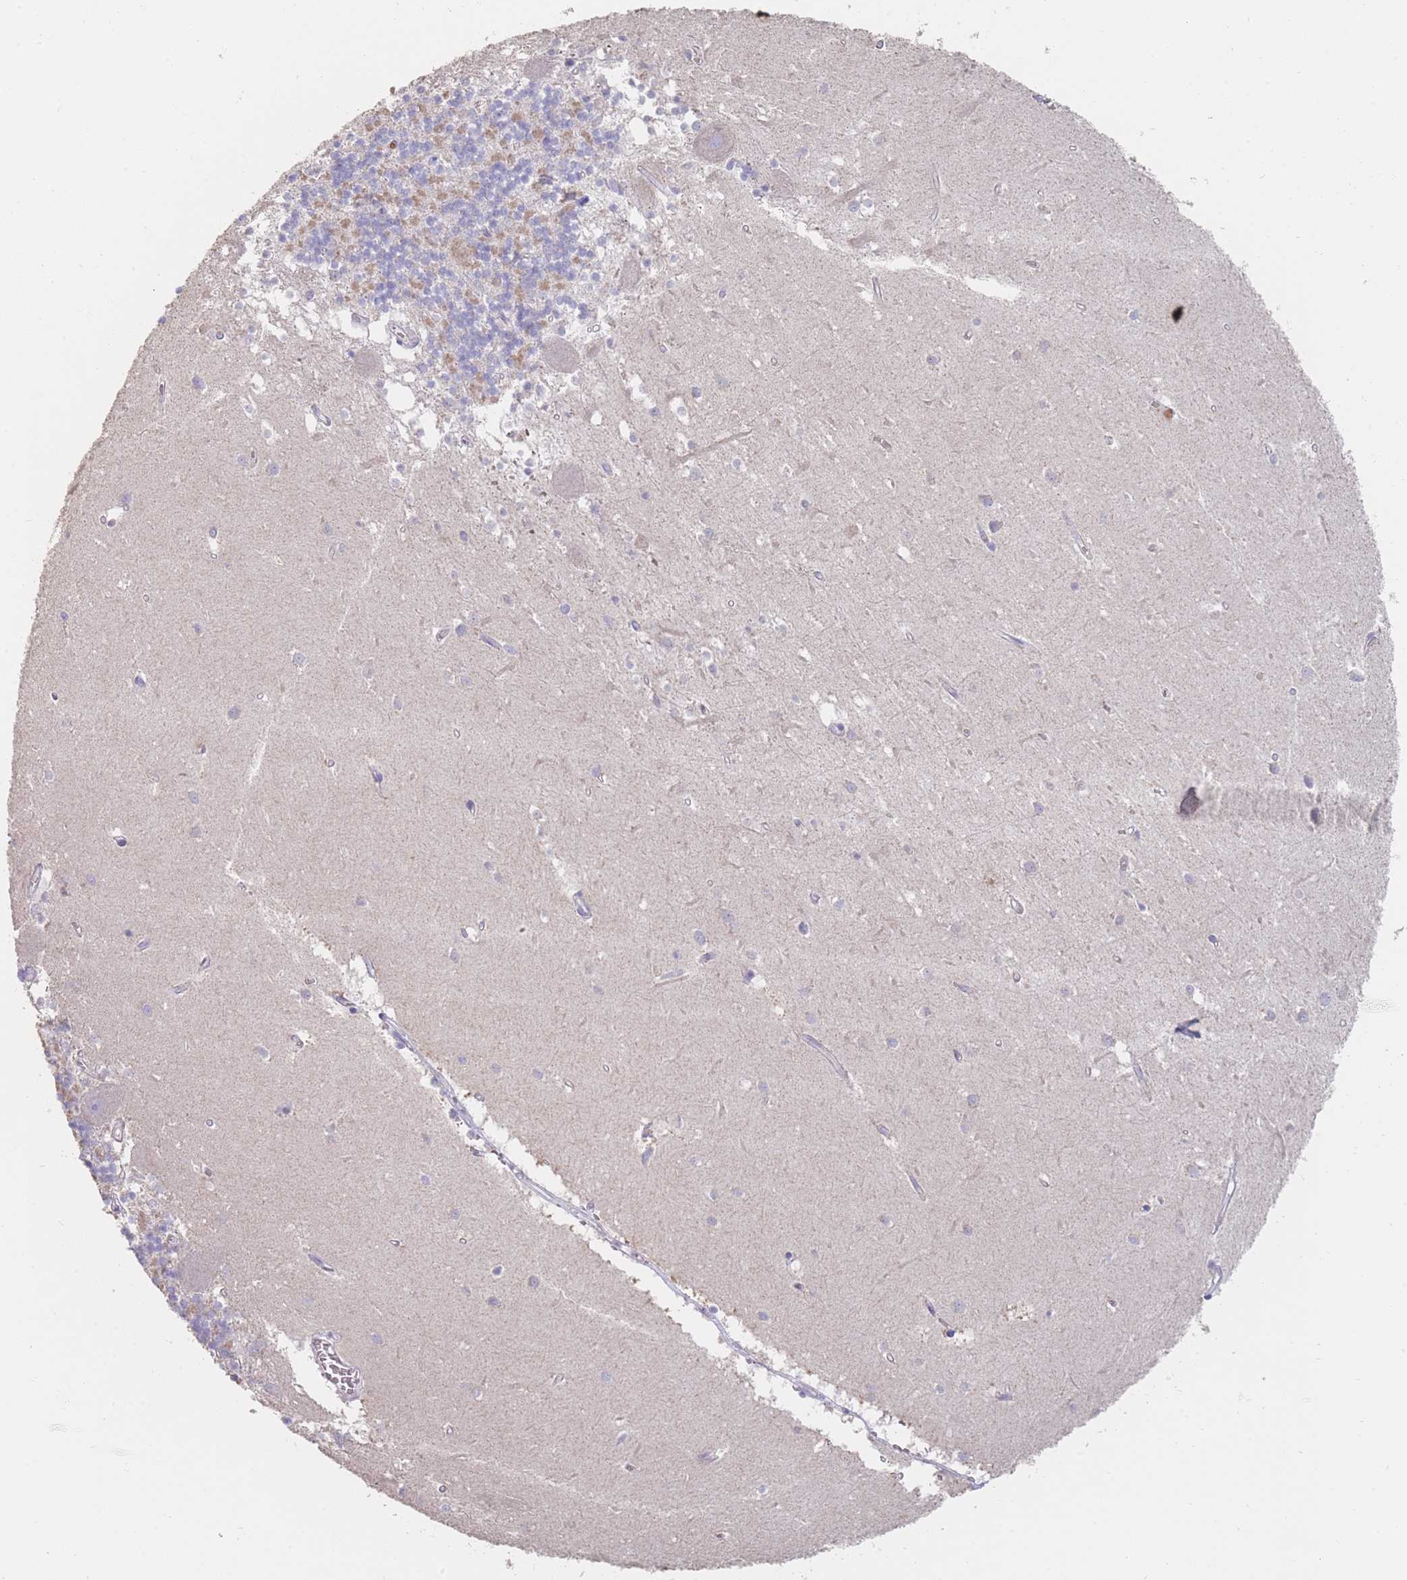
{"staining": {"intensity": "negative", "quantity": "none", "location": "none"}, "tissue": "cerebellum", "cell_type": "Cells in granular layer", "image_type": "normal", "snomed": [{"axis": "morphology", "description": "Normal tissue, NOS"}, {"axis": "topography", "description": "Cerebellum"}], "caption": "Immunohistochemical staining of unremarkable cerebellum exhibits no significant staining in cells in granular layer. (Stains: DAB (3,3'-diaminobenzidine) IHC with hematoxylin counter stain, Microscopy: brightfield microscopy at high magnification).", "gene": "CLEC12A", "patient": {"sex": "male", "age": 54}}